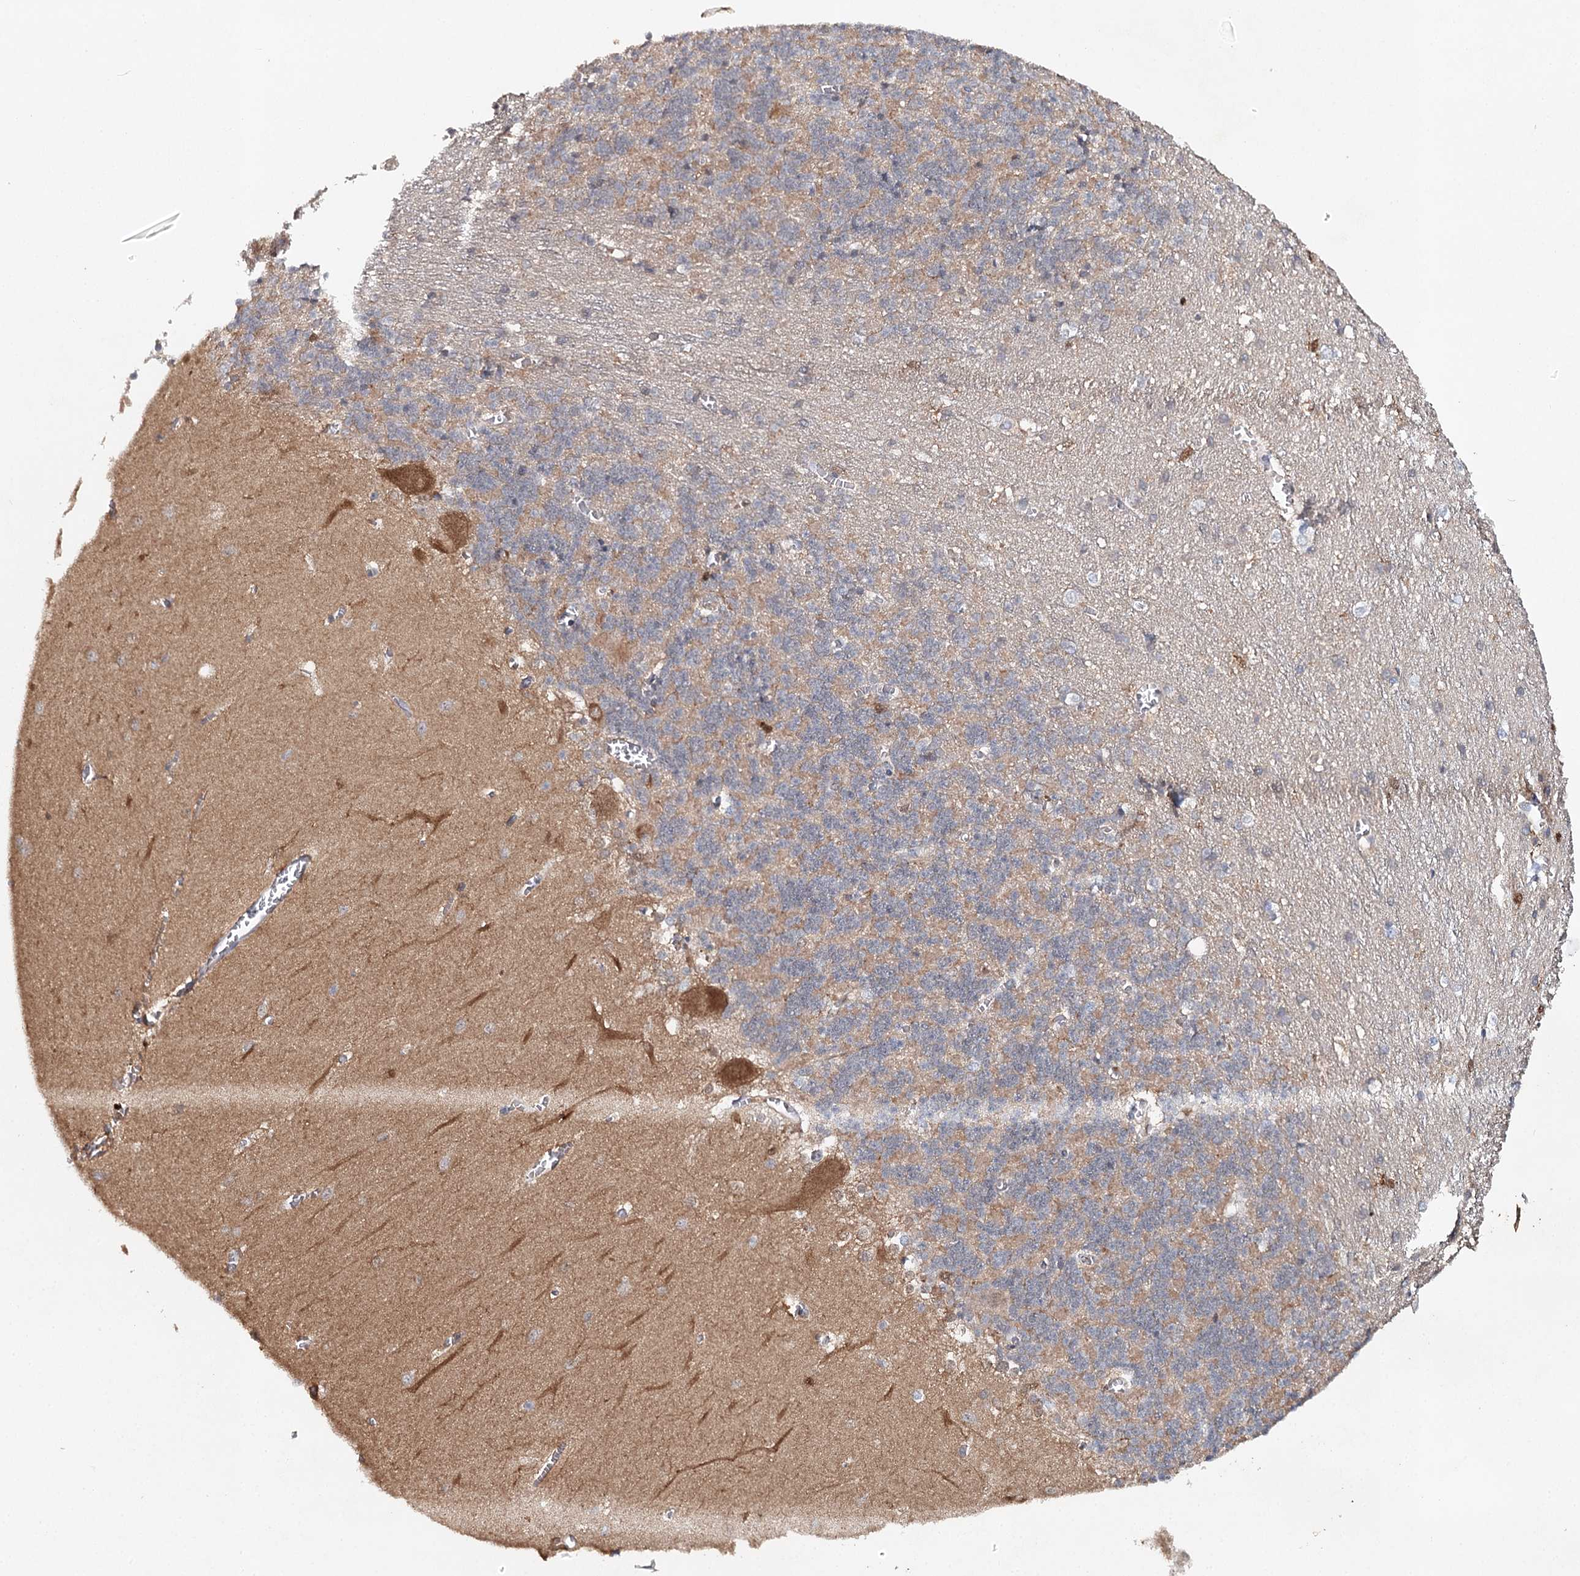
{"staining": {"intensity": "weak", "quantity": "25%-75%", "location": "cytoplasmic/membranous"}, "tissue": "cerebellum", "cell_type": "Cells in granular layer", "image_type": "normal", "snomed": [{"axis": "morphology", "description": "Normal tissue, NOS"}, {"axis": "topography", "description": "Cerebellum"}], "caption": "Human cerebellum stained for a protein (brown) displays weak cytoplasmic/membranous positive staining in about 25%-75% of cells in granular layer.", "gene": "SLC41A2", "patient": {"sex": "male", "age": 37}}